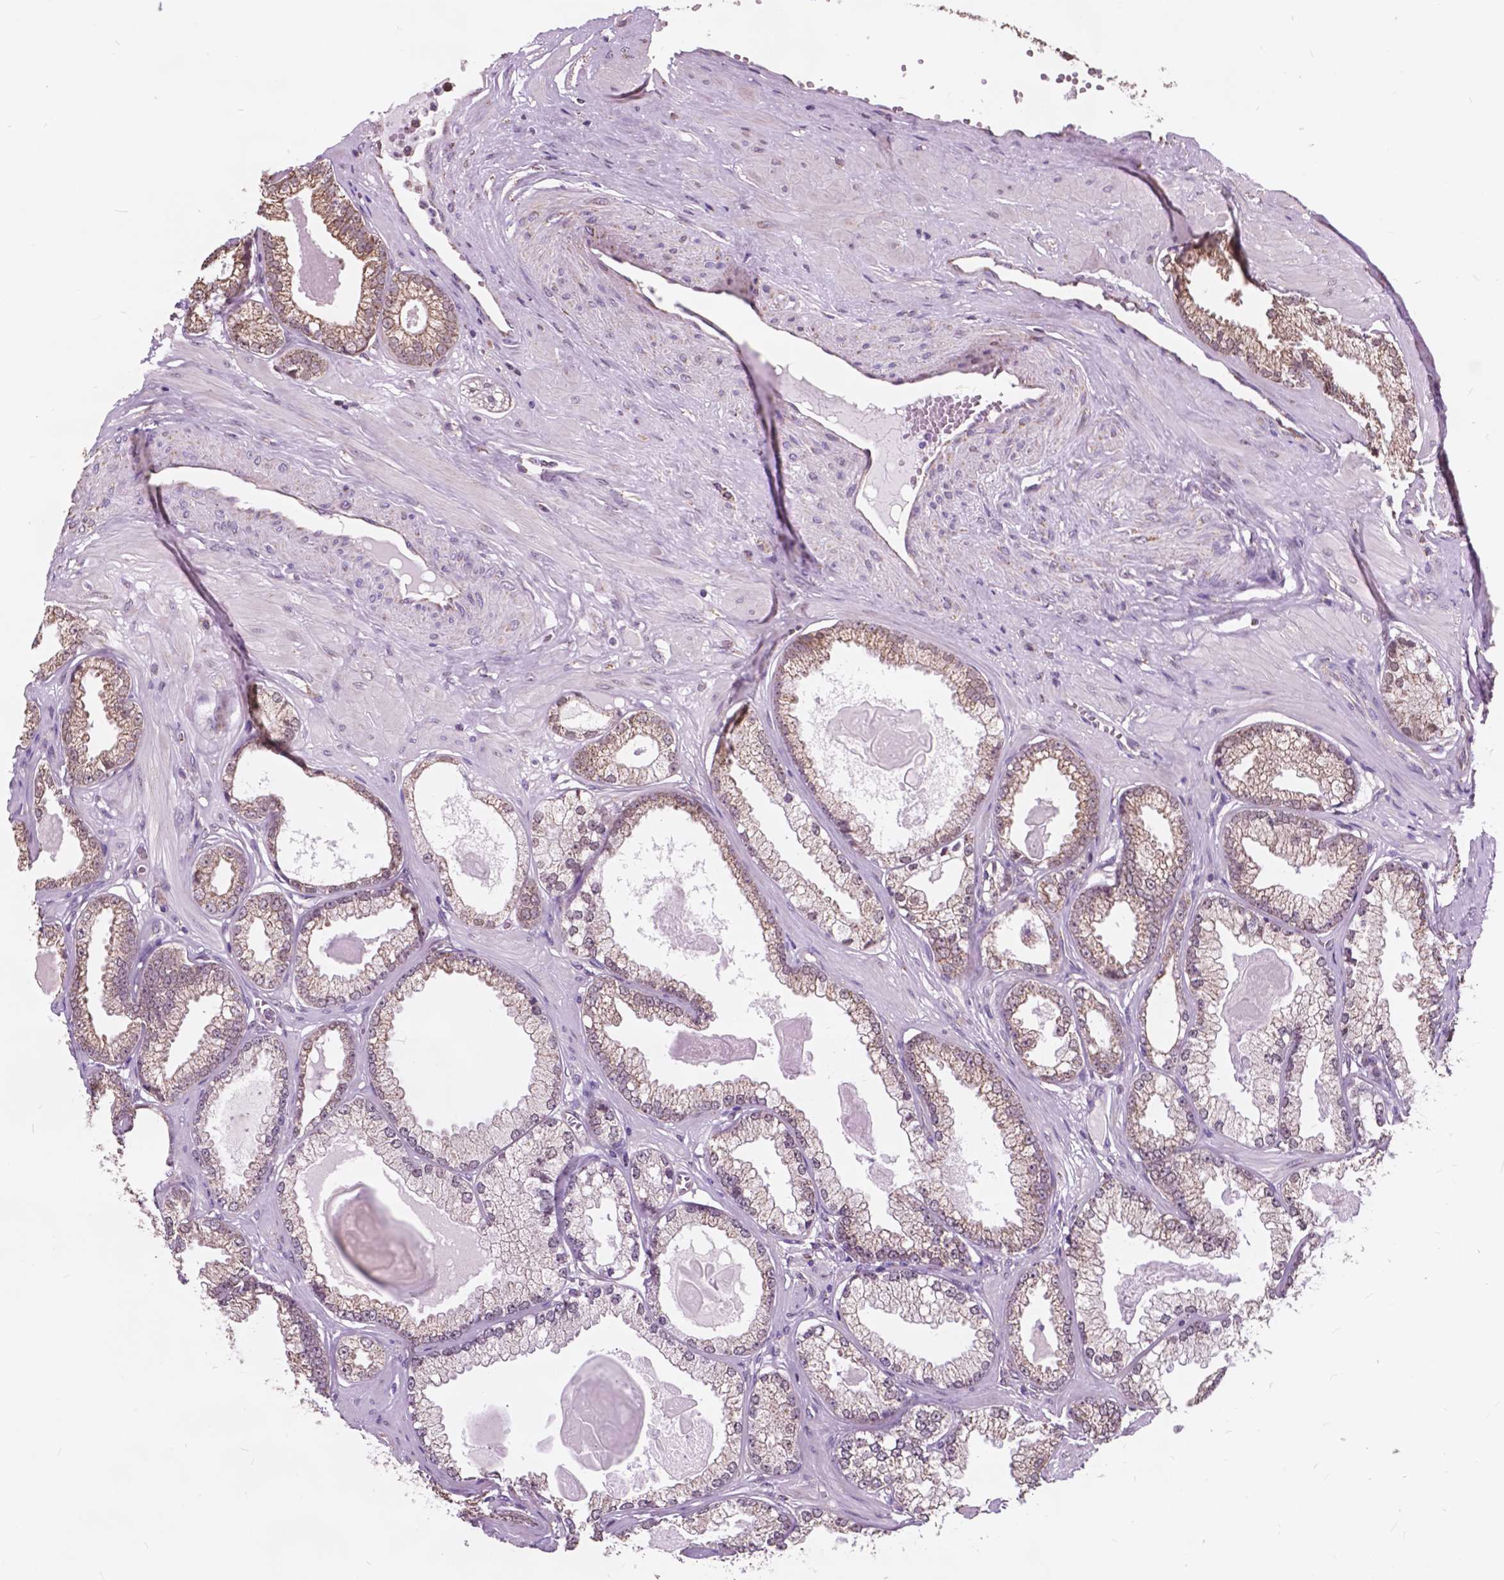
{"staining": {"intensity": "weak", "quantity": ">75%", "location": "cytoplasmic/membranous,nuclear"}, "tissue": "prostate cancer", "cell_type": "Tumor cells", "image_type": "cancer", "snomed": [{"axis": "morphology", "description": "Adenocarcinoma, Low grade"}, {"axis": "topography", "description": "Prostate"}], "caption": "Protein expression analysis of human prostate cancer reveals weak cytoplasmic/membranous and nuclear positivity in approximately >75% of tumor cells.", "gene": "SCOC", "patient": {"sex": "male", "age": 64}}